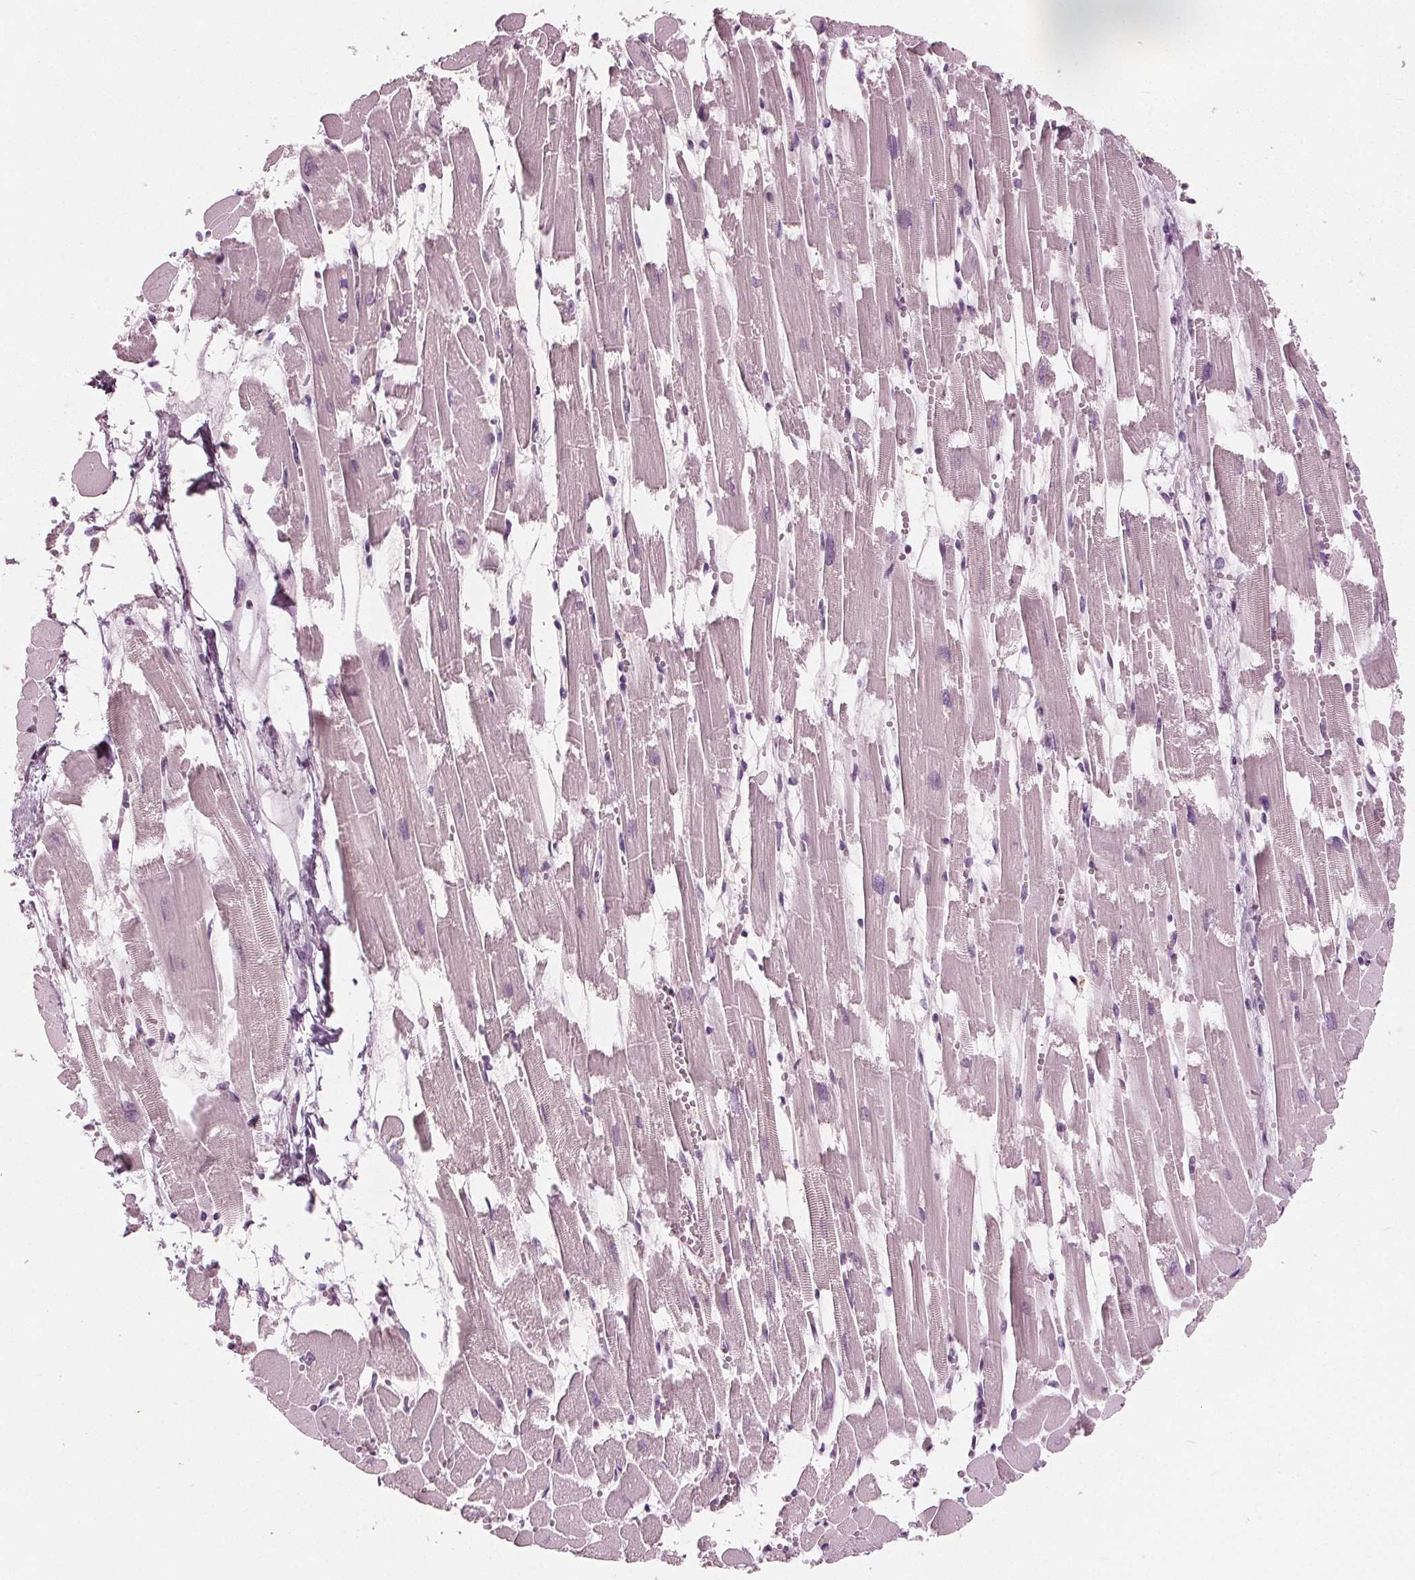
{"staining": {"intensity": "negative", "quantity": "none", "location": "none"}, "tissue": "heart muscle", "cell_type": "Cardiomyocytes", "image_type": "normal", "snomed": [{"axis": "morphology", "description": "Normal tissue, NOS"}, {"axis": "topography", "description": "Heart"}], "caption": "DAB (3,3'-diaminobenzidine) immunohistochemical staining of benign heart muscle reveals no significant staining in cardiomyocytes.", "gene": "TKFC", "patient": {"sex": "female", "age": 52}}